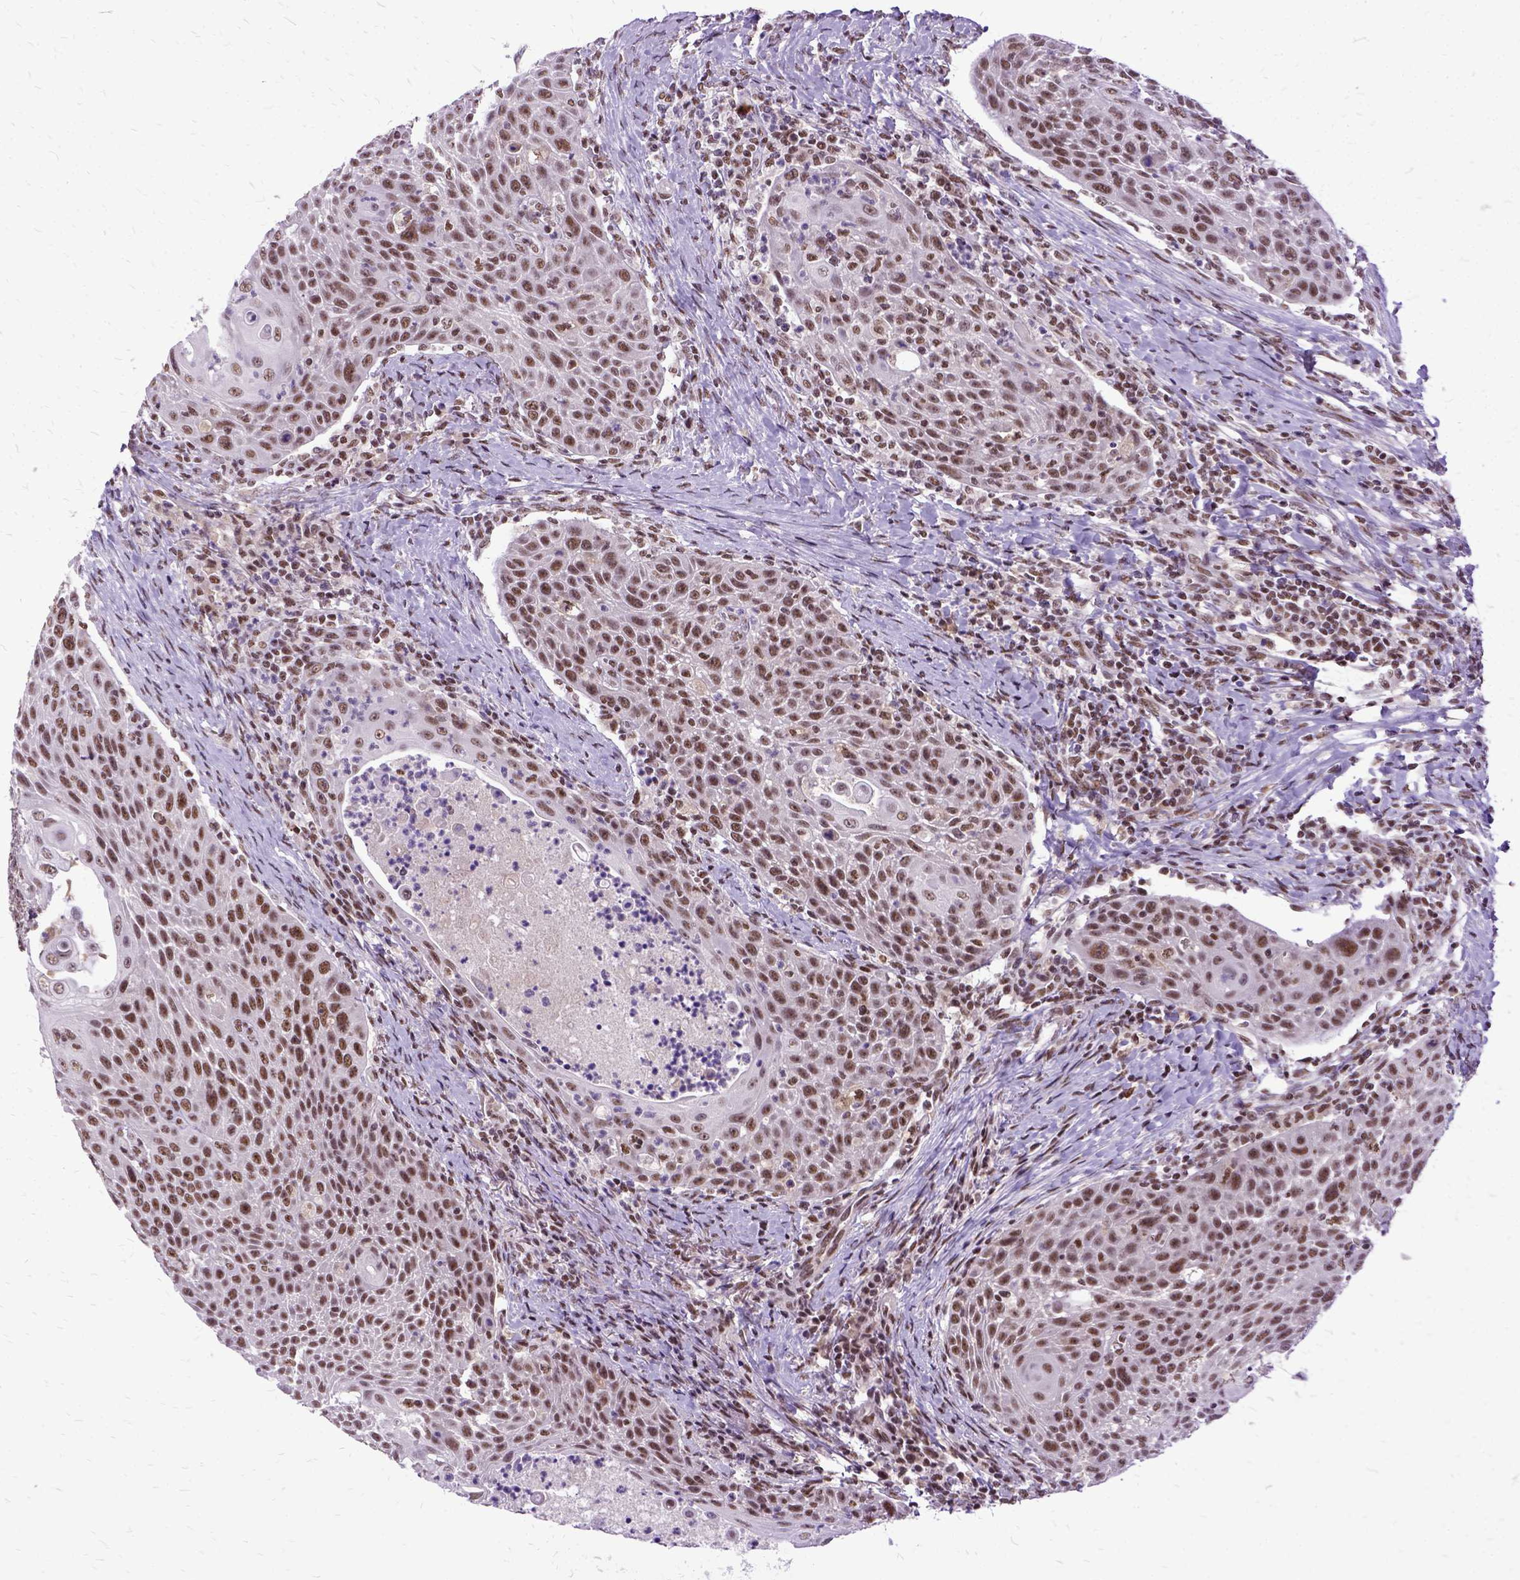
{"staining": {"intensity": "moderate", "quantity": ">75%", "location": "nuclear"}, "tissue": "head and neck cancer", "cell_type": "Tumor cells", "image_type": "cancer", "snomed": [{"axis": "morphology", "description": "Squamous cell carcinoma, NOS"}, {"axis": "topography", "description": "Head-Neck"}], "caption": "This image shows head and neck cancer (squamous cell carcinoma) stained with immunohistochemistry to label a protein in brown. The nuclear of tumor cells show moderate positivity for the protein. Nuclei are counter-stained blue.", "gene": "SETD1A", "patient": {"sex": "male", "age": 69}}